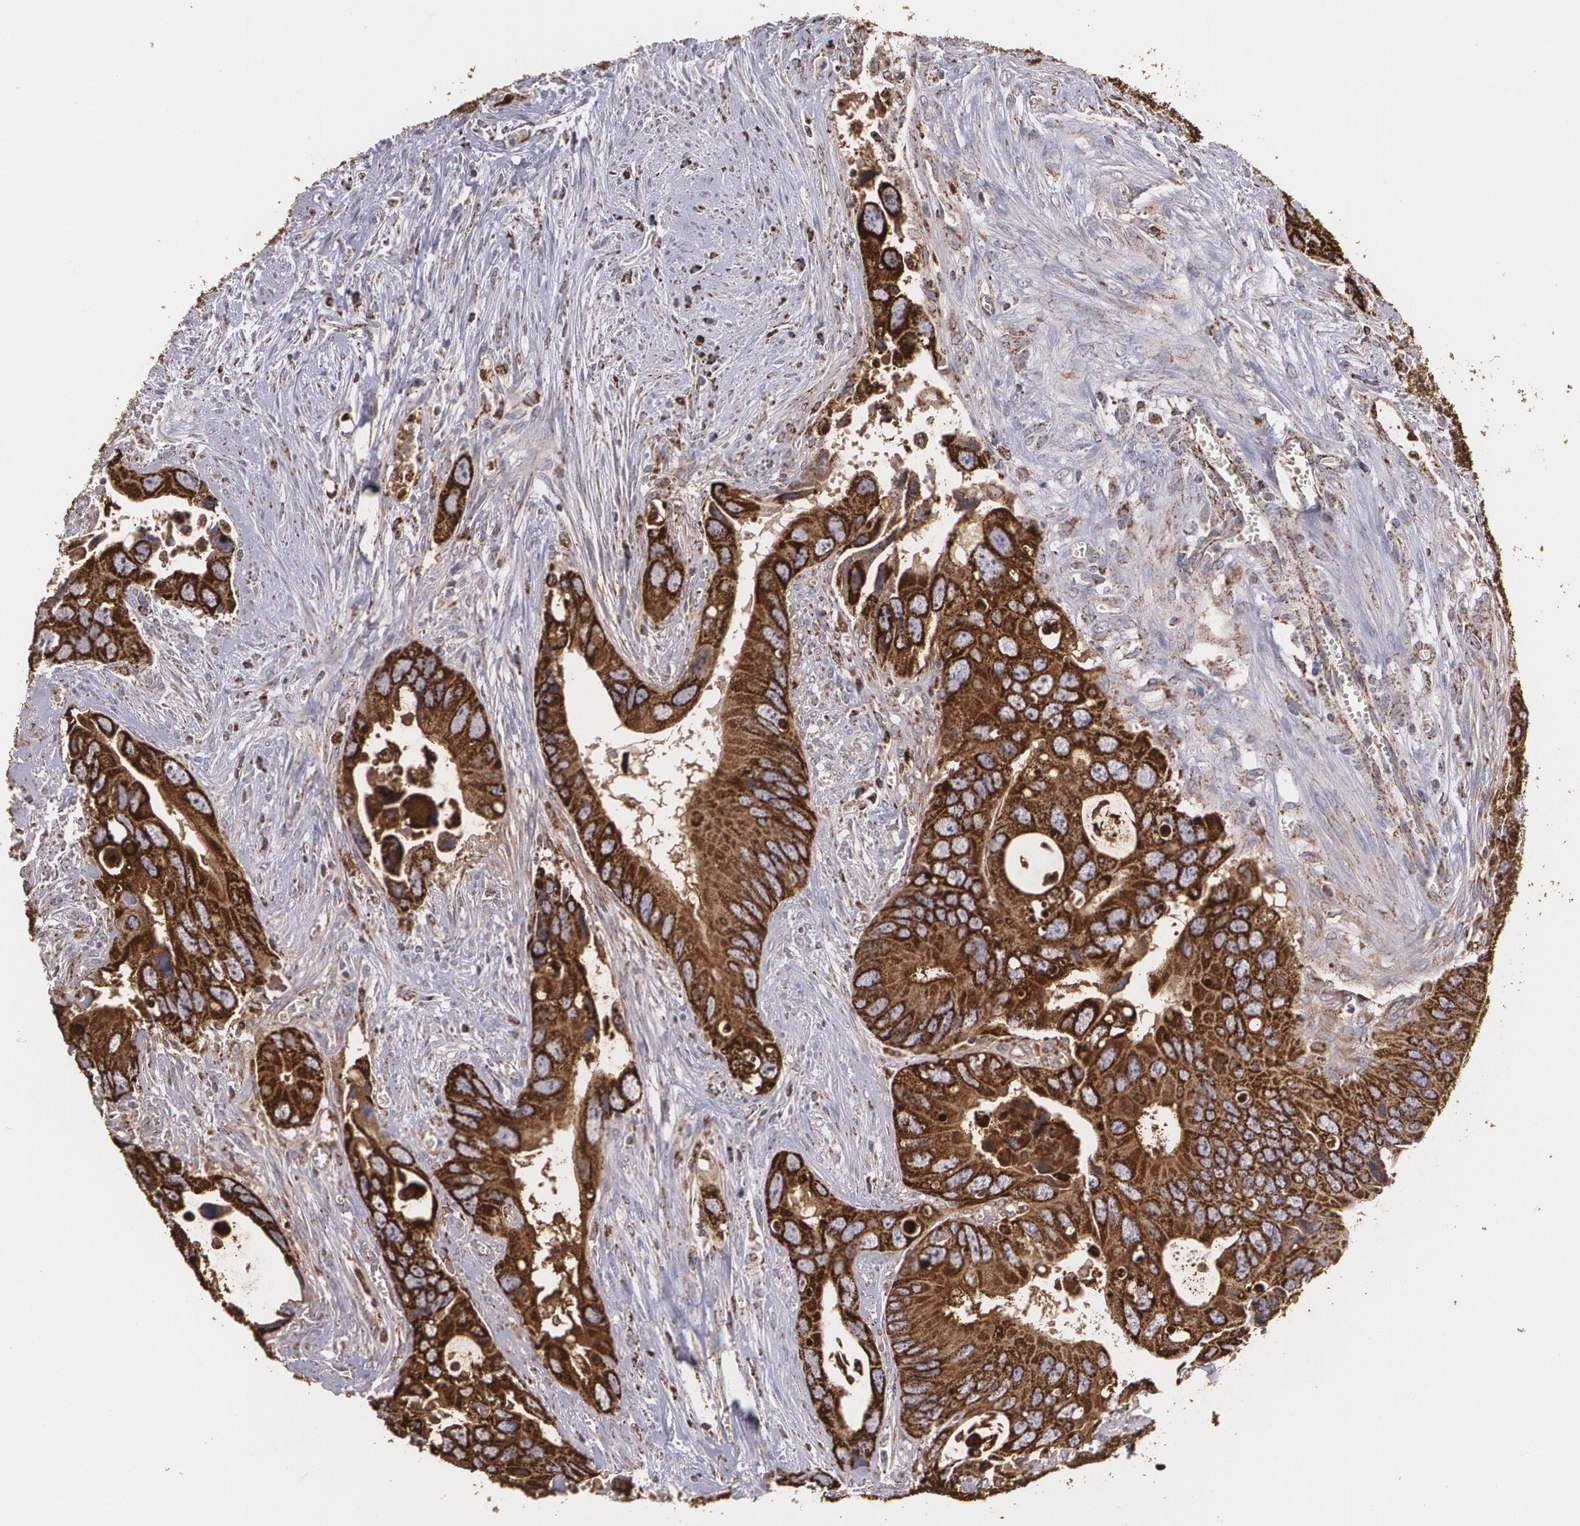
{"staining": {"intensity": "strong", "quantity": ">75%", "location": "cytoplasmic/membranous"}, "tissue": "colorectal cancer", "cell_type": "Tumor cells", "image_type": "cancer", "snomed": [{"axis": "morphology", "description": "Adenocarcinoma, NOS"}, {"axis": "topography", "description": "Rectum"}], "caption": "The histopathology image exhibits staining of colorectal cancer, revealing strong cytoplasmic/membranous protein positivity (brown color) within tumor cells. Using DAB (3,3'-diaminobenzidine) (brown) and hematoxylin (blue) stains, captured at high magnification using brightfield microscopy.", "gene": "HSPD1", "patient": {"sex": "male", "age": 70}}